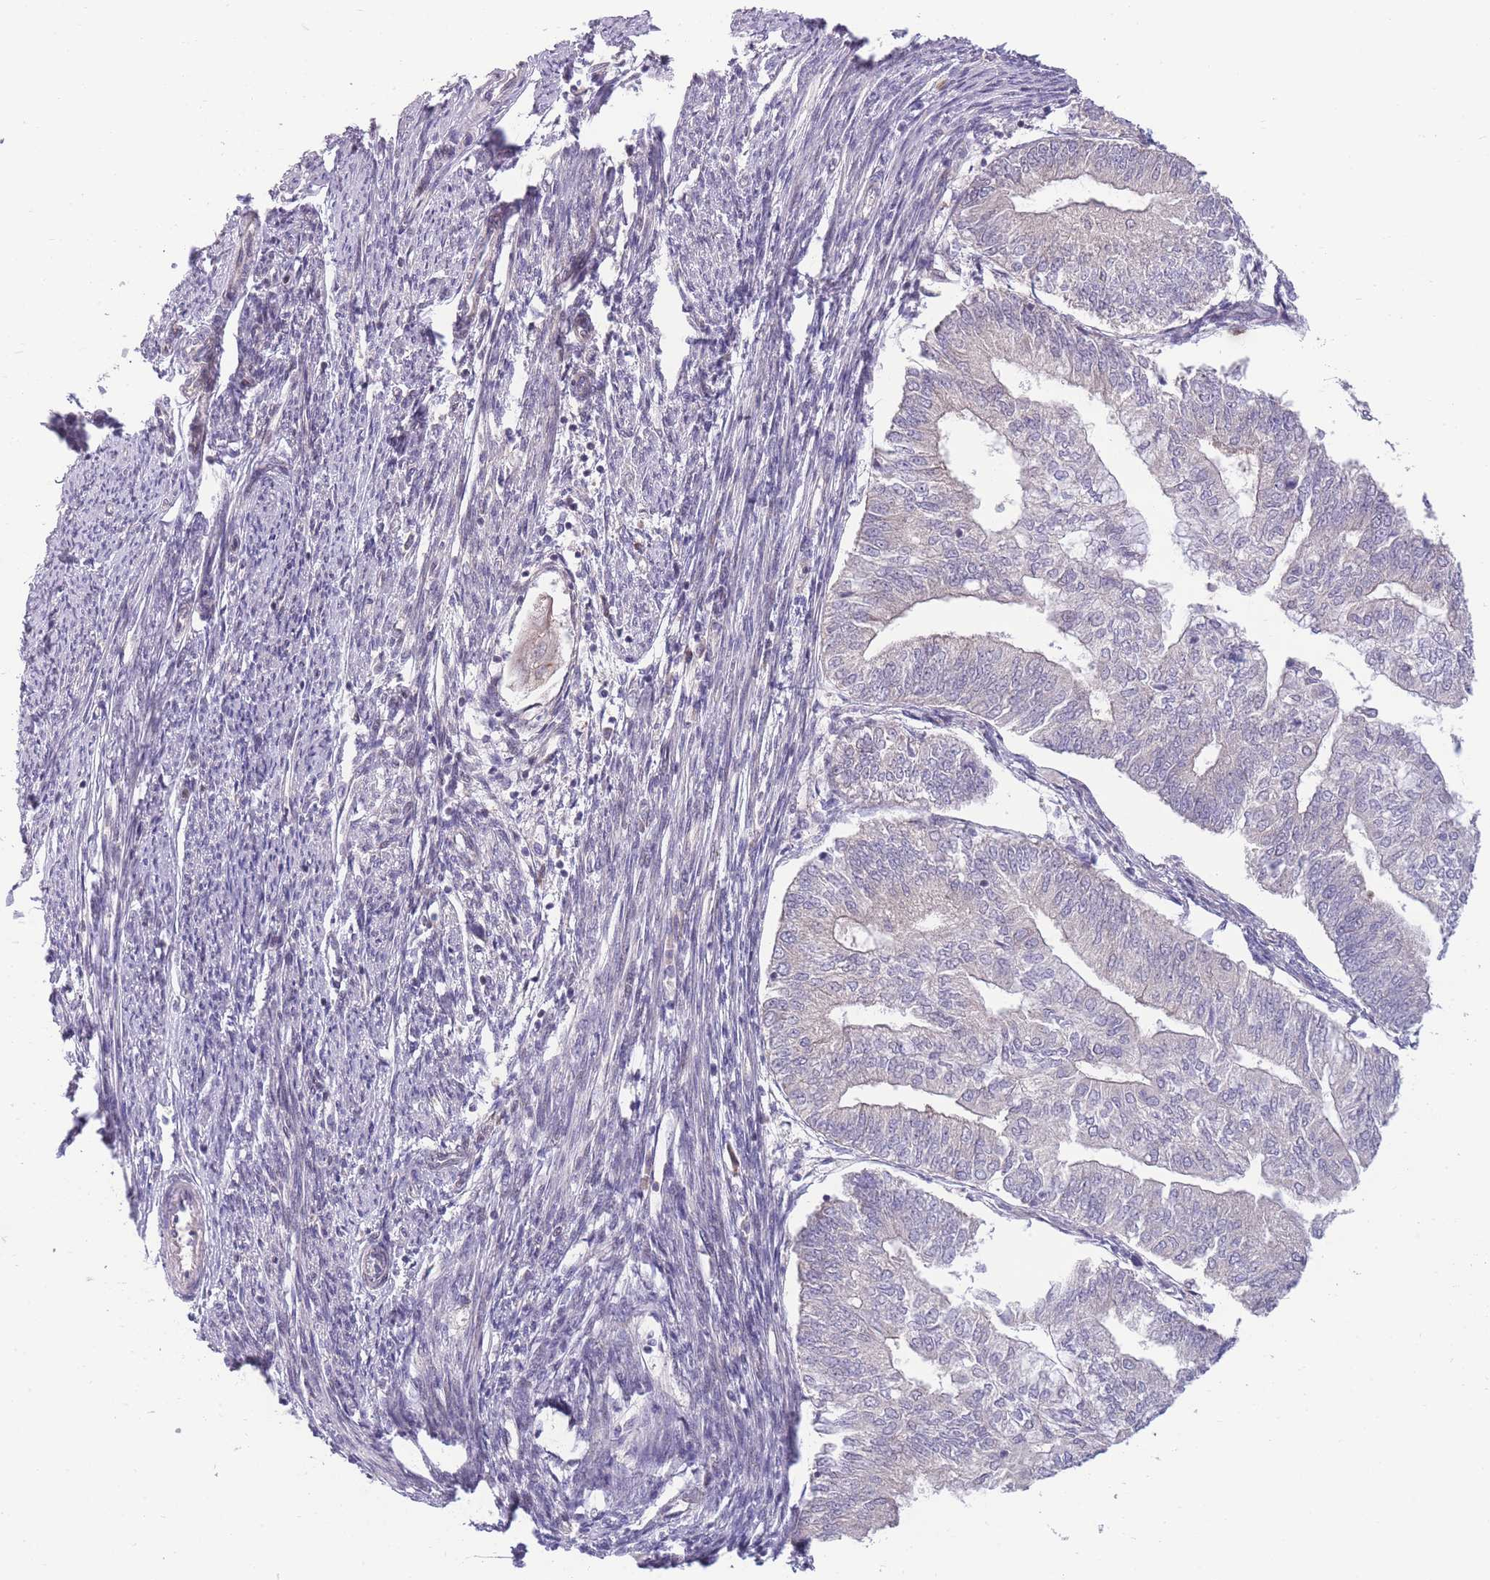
{"staining": {"intensity": "negative", "quantity": "none", "location": "none"}, "tissue": "smooth muscle", "cell_type": "Smooth muscle cells", "image_type": "normal", "snomed": [{"axis": "morphology", "description": "Normal tissue, NOS"}, {"axis": "topography", "description": "Smooth muscle"}, {"axis": "topography", "description": "Uterus"}], "caption": "Human smooth muscle stained for a protein using IHC shows no positivity in smooth muscle cells.", "gene": "RIC8A", "patient": {"sex": "female", "age": 59}}